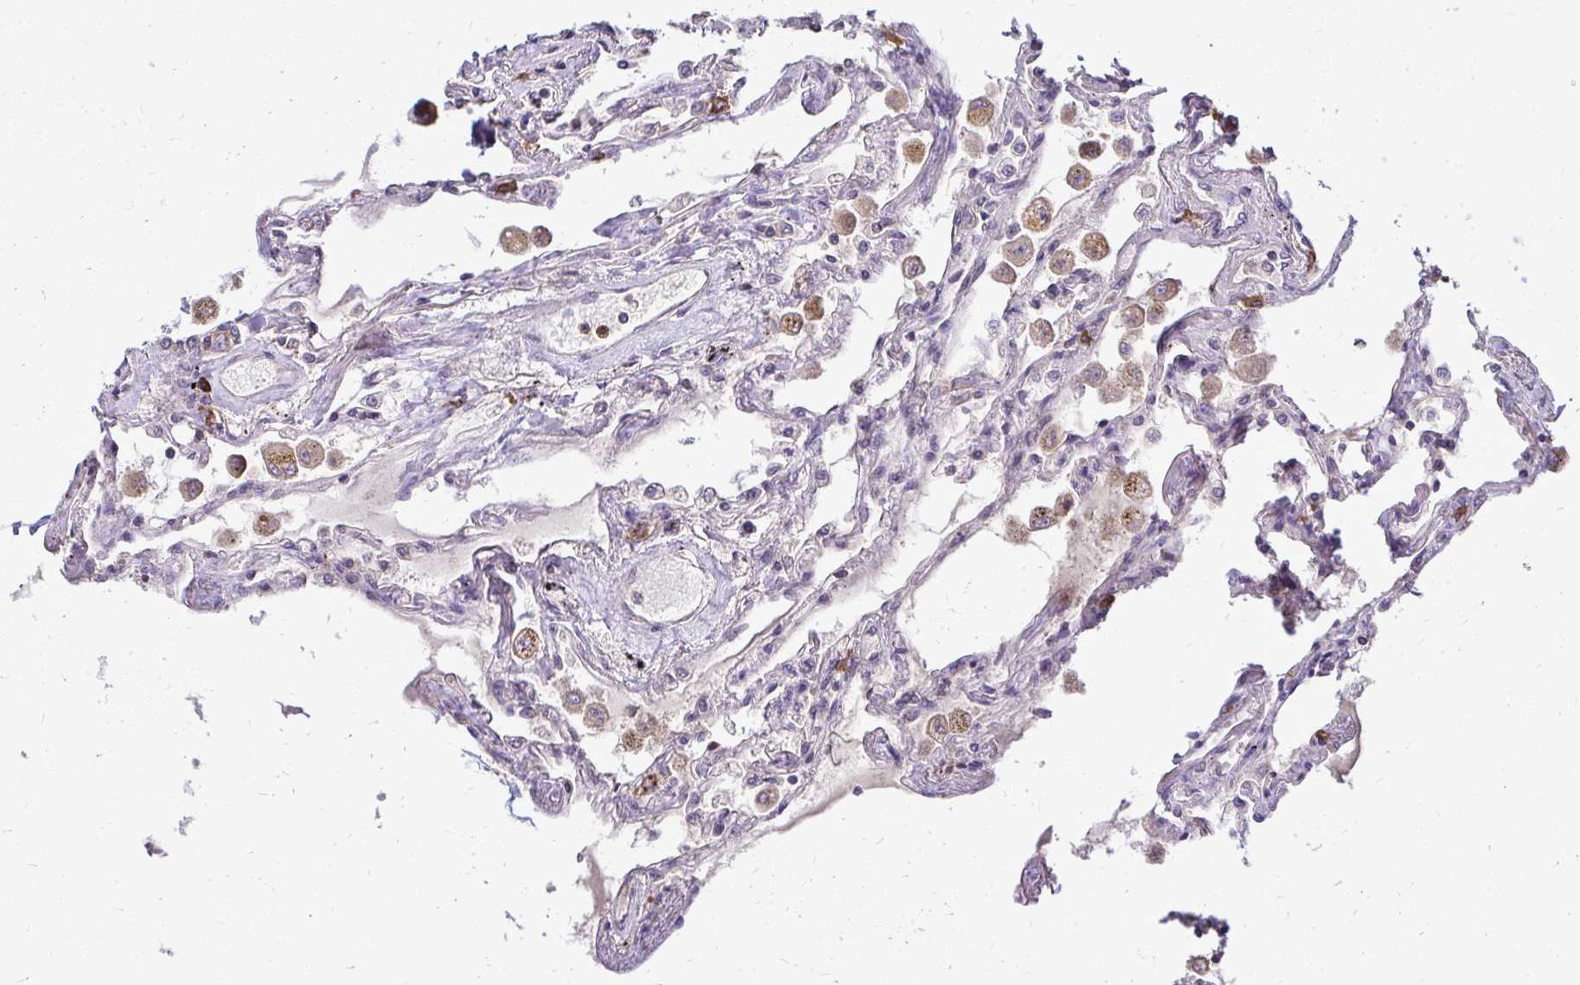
{"staining": {"intensity": "moderate", "quantity": "25%-75%", "location": "cytoplasmic/membranous"}, "tissue": "lung", "cell_type": "Alveolar cells", "image_type": "normal", "snomed": [{"axis": "morphology", "description": "Normal tissue, NOS"}, {"axis": "morphology", "description": "Adenocarcinoma, NOS"}, {"axis": "topography", "description": "Cartilage tissue"}, {"axis": "topography", "description": "Lung"}], "caption": "A brown stain shows moderate cytoplasmic/membranous positivity of a protein in alveolar cells of normal lung.", "gene": "FMR1", "patient": {"sex": "female", "age": 67}}